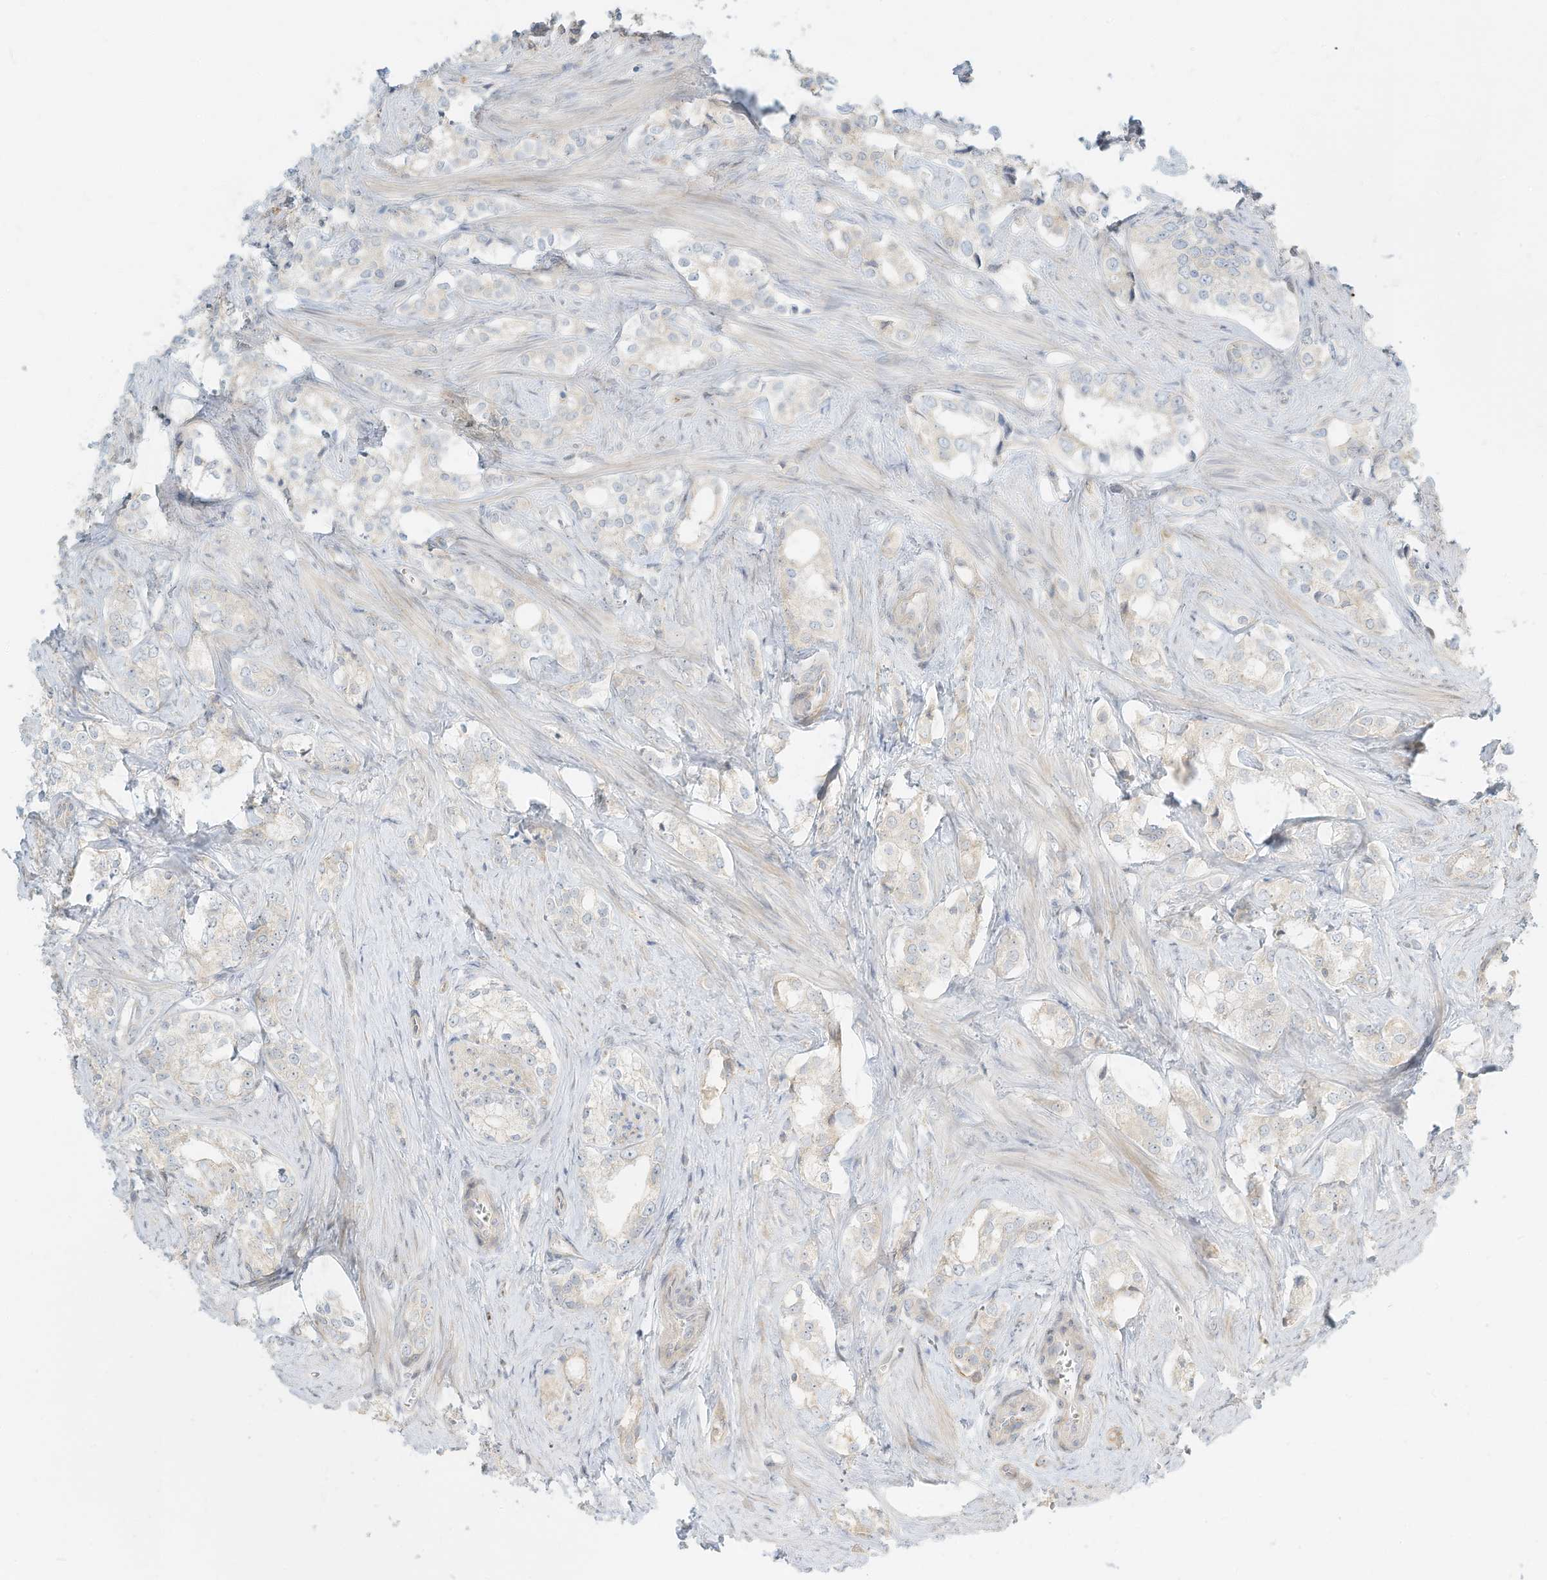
{"staining": {"intensity": "negative", "quantity": "none", "location": "none"}, "tissue": "prostate cancer", "cell_type": "Tumor cells", "image_type": "cancer", "snomed": [{"axis": "morphology", "description": "Adenocarcinoma, High grade"}, {"axis": "topography", "description": "Prostate"}], "caption": "Tumor cells show no significant protein staining in prostate cancer.", "gene": "OFD1", "patient": {"sex": "male", "age": 66}}